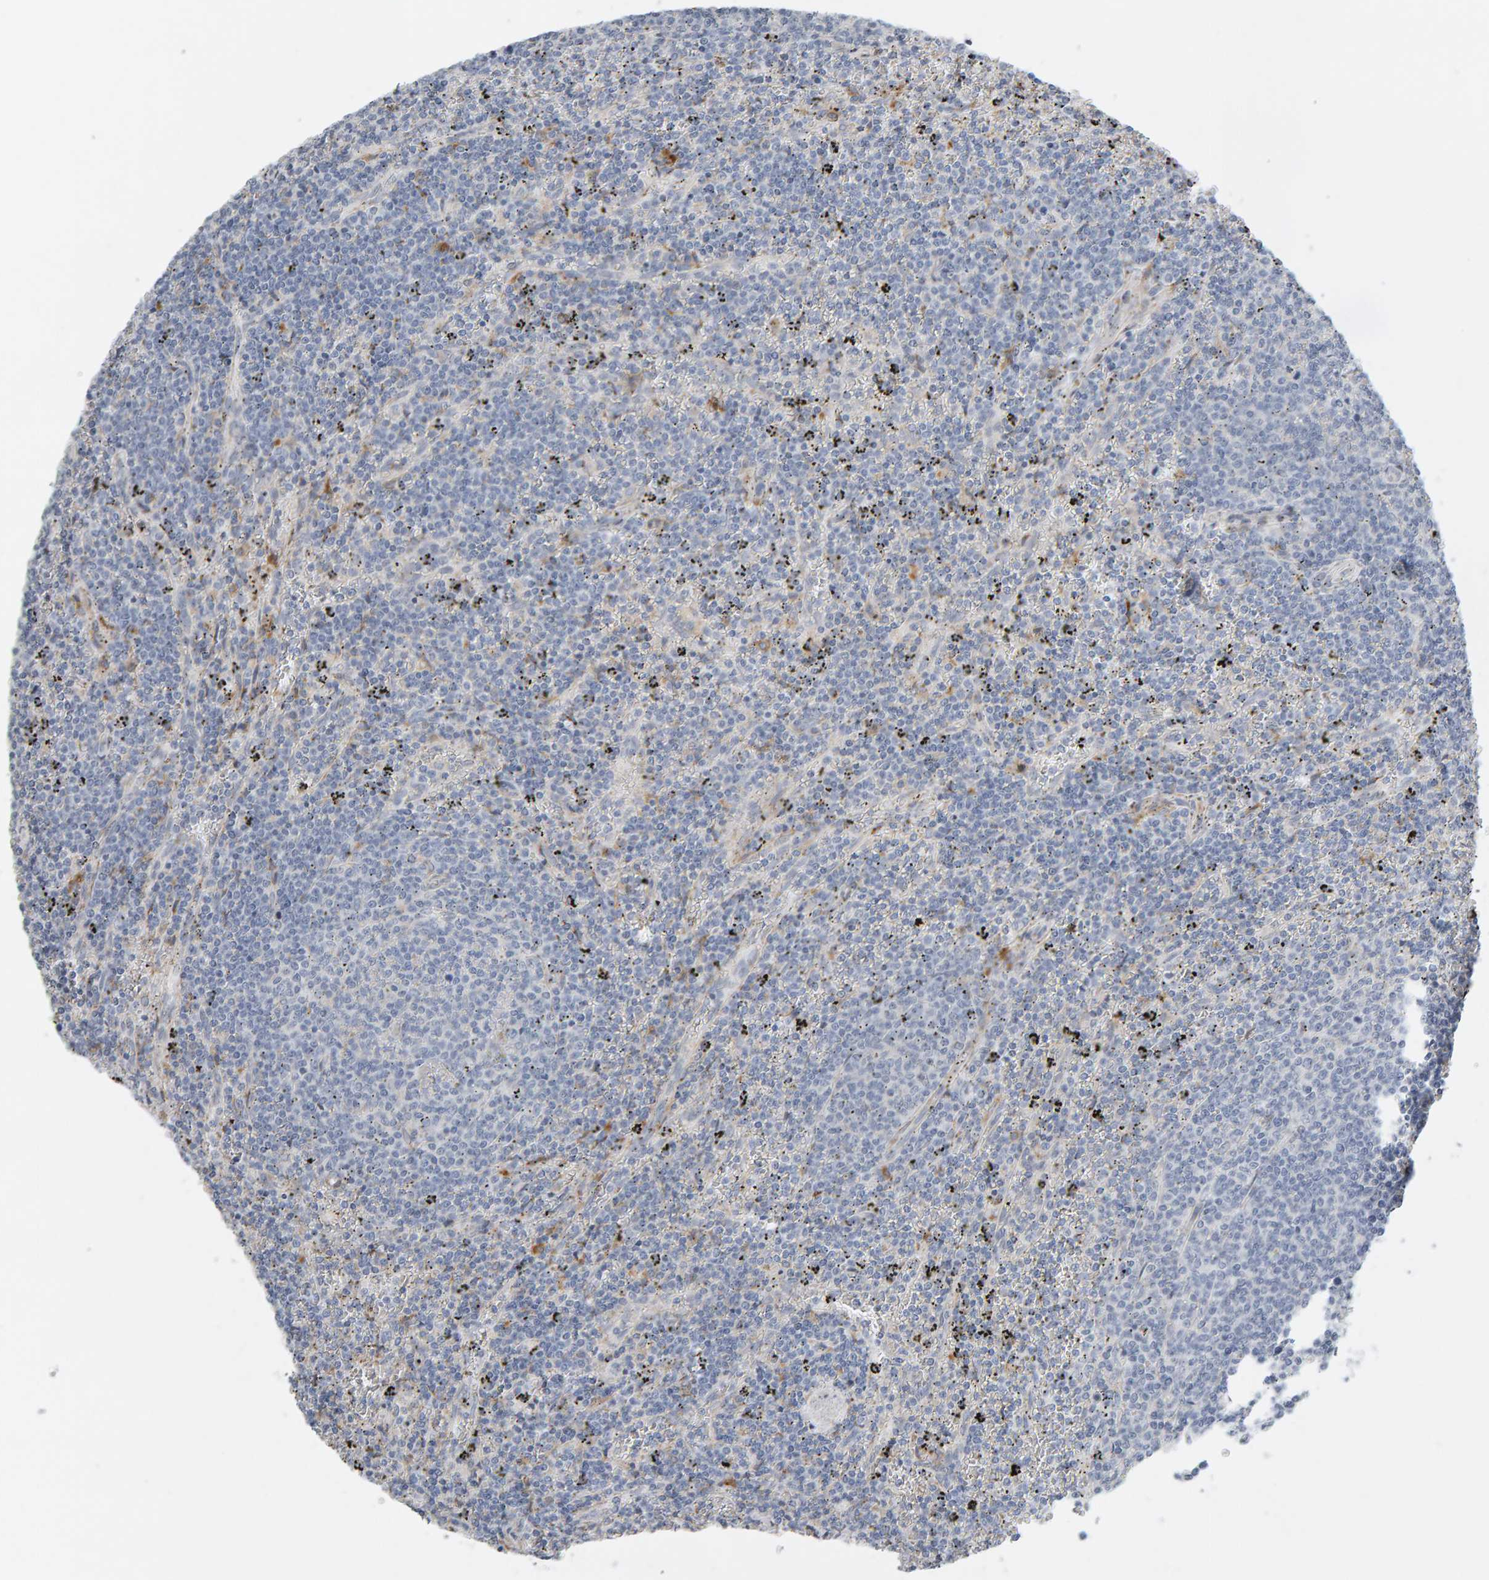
{"staining": {"intensity": "negative", "quantity": "none", "location": "none"}, "tissue": "lymphoma", "cell_type": "Tumor cells", "image_type": "cancer", "snomed": [{"axis": "morphology", "description": "Malignant lymphoma, non-Hodgkin's type, Low grade"}, {"axis": "topography", "description": "Spleen"}], "caption": "Tumor cells are negative for brown protein staining in malignant lymphoma, non-Hodgkin's type (low-grade).", "gene": "ENGASE", "patient": {"sex": "female", "age": 50}}